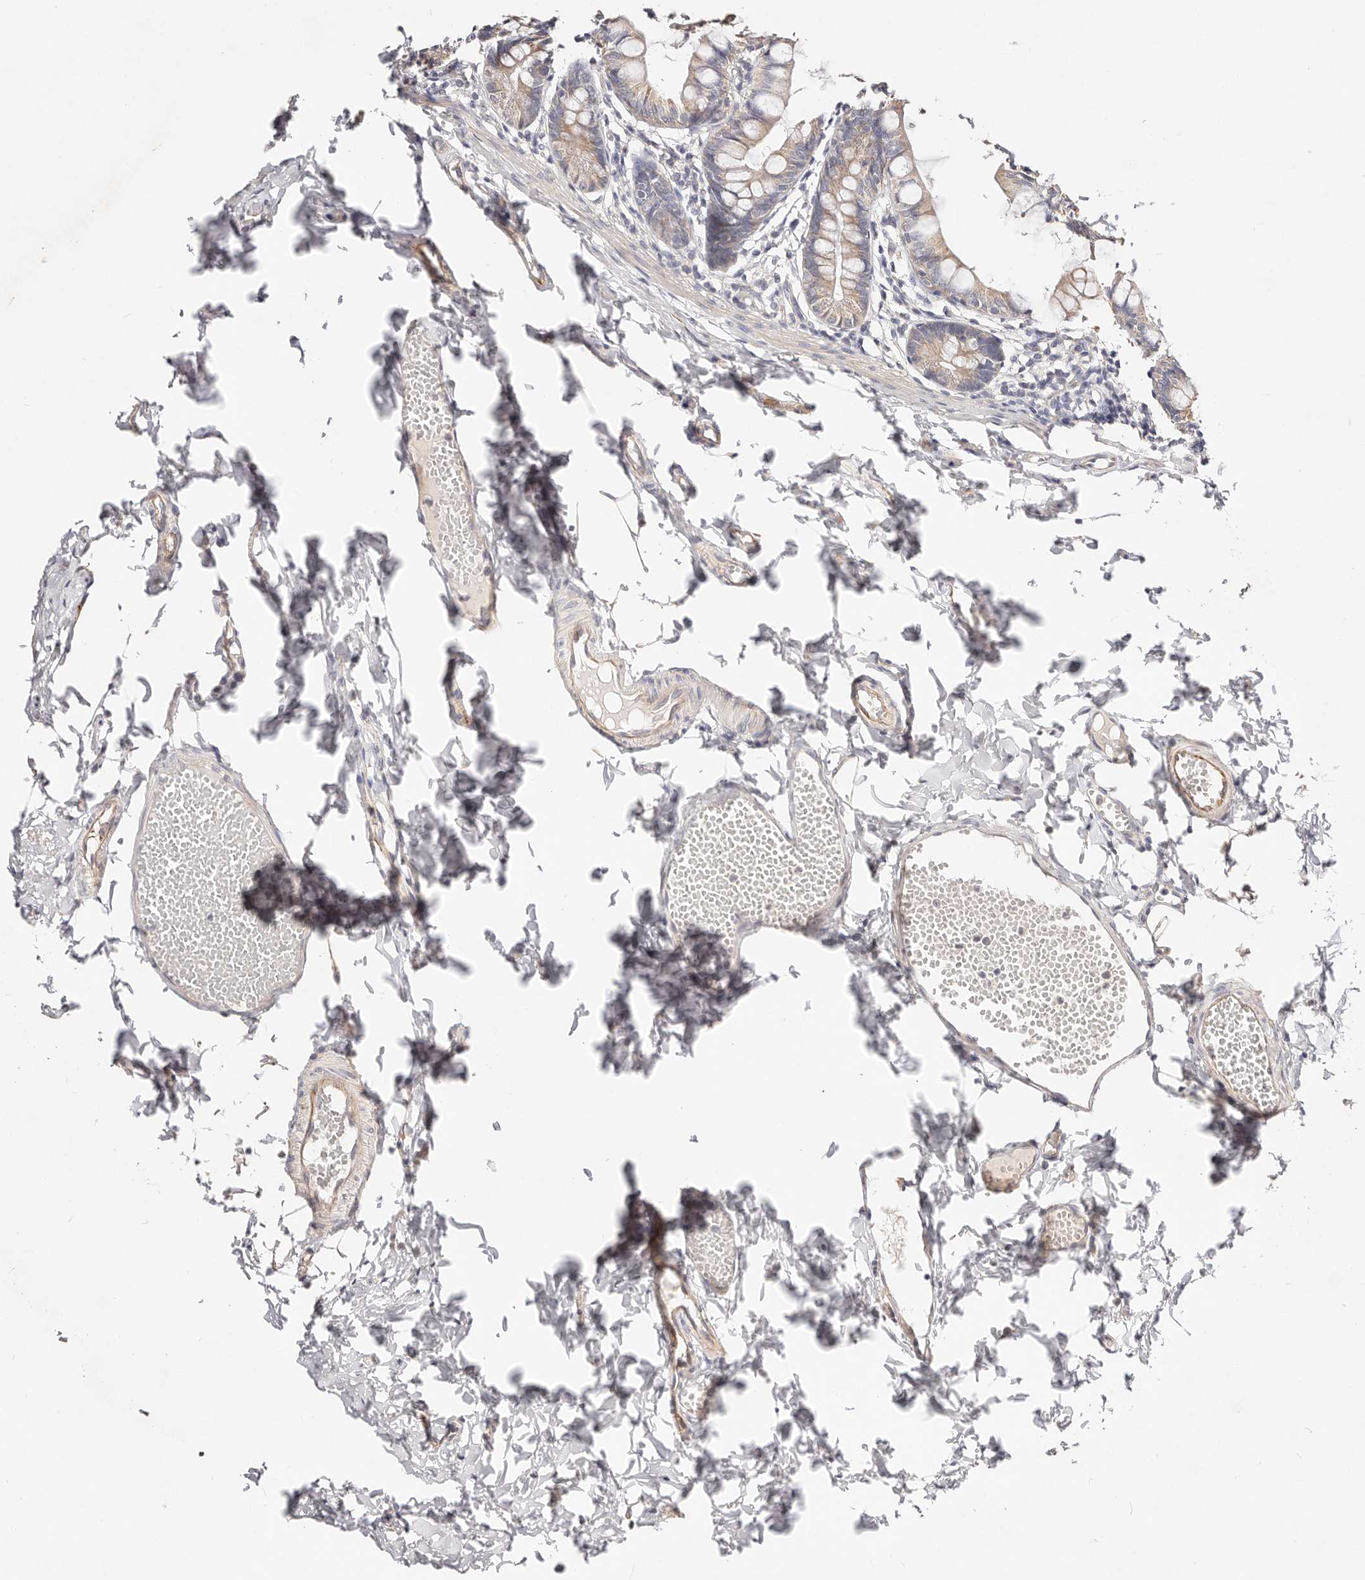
{"staining": {"intensity": "weak", "quantity": "25%-75%", "location": "cytoplasmic/membranous"}, "tissue": "small intestine", "cell_type": "Glandular cells", "image_type": "normal", "snomed": [{"axis": "morphology", "description": "Normal tissue, NOS"}, {"axis": "topography", "description": "Small intestine"}], "caption": "Small intestine was stained to show a protein in brown. There is low levels of weak cytoplasmic/membranous positivity in about 25%-75% of glandular cells. (brown staining indicates protein expression, while blue staining denotes nuclei).", "gene": "VIPAS39", "patient": {"sex": "male", "age": 7}}